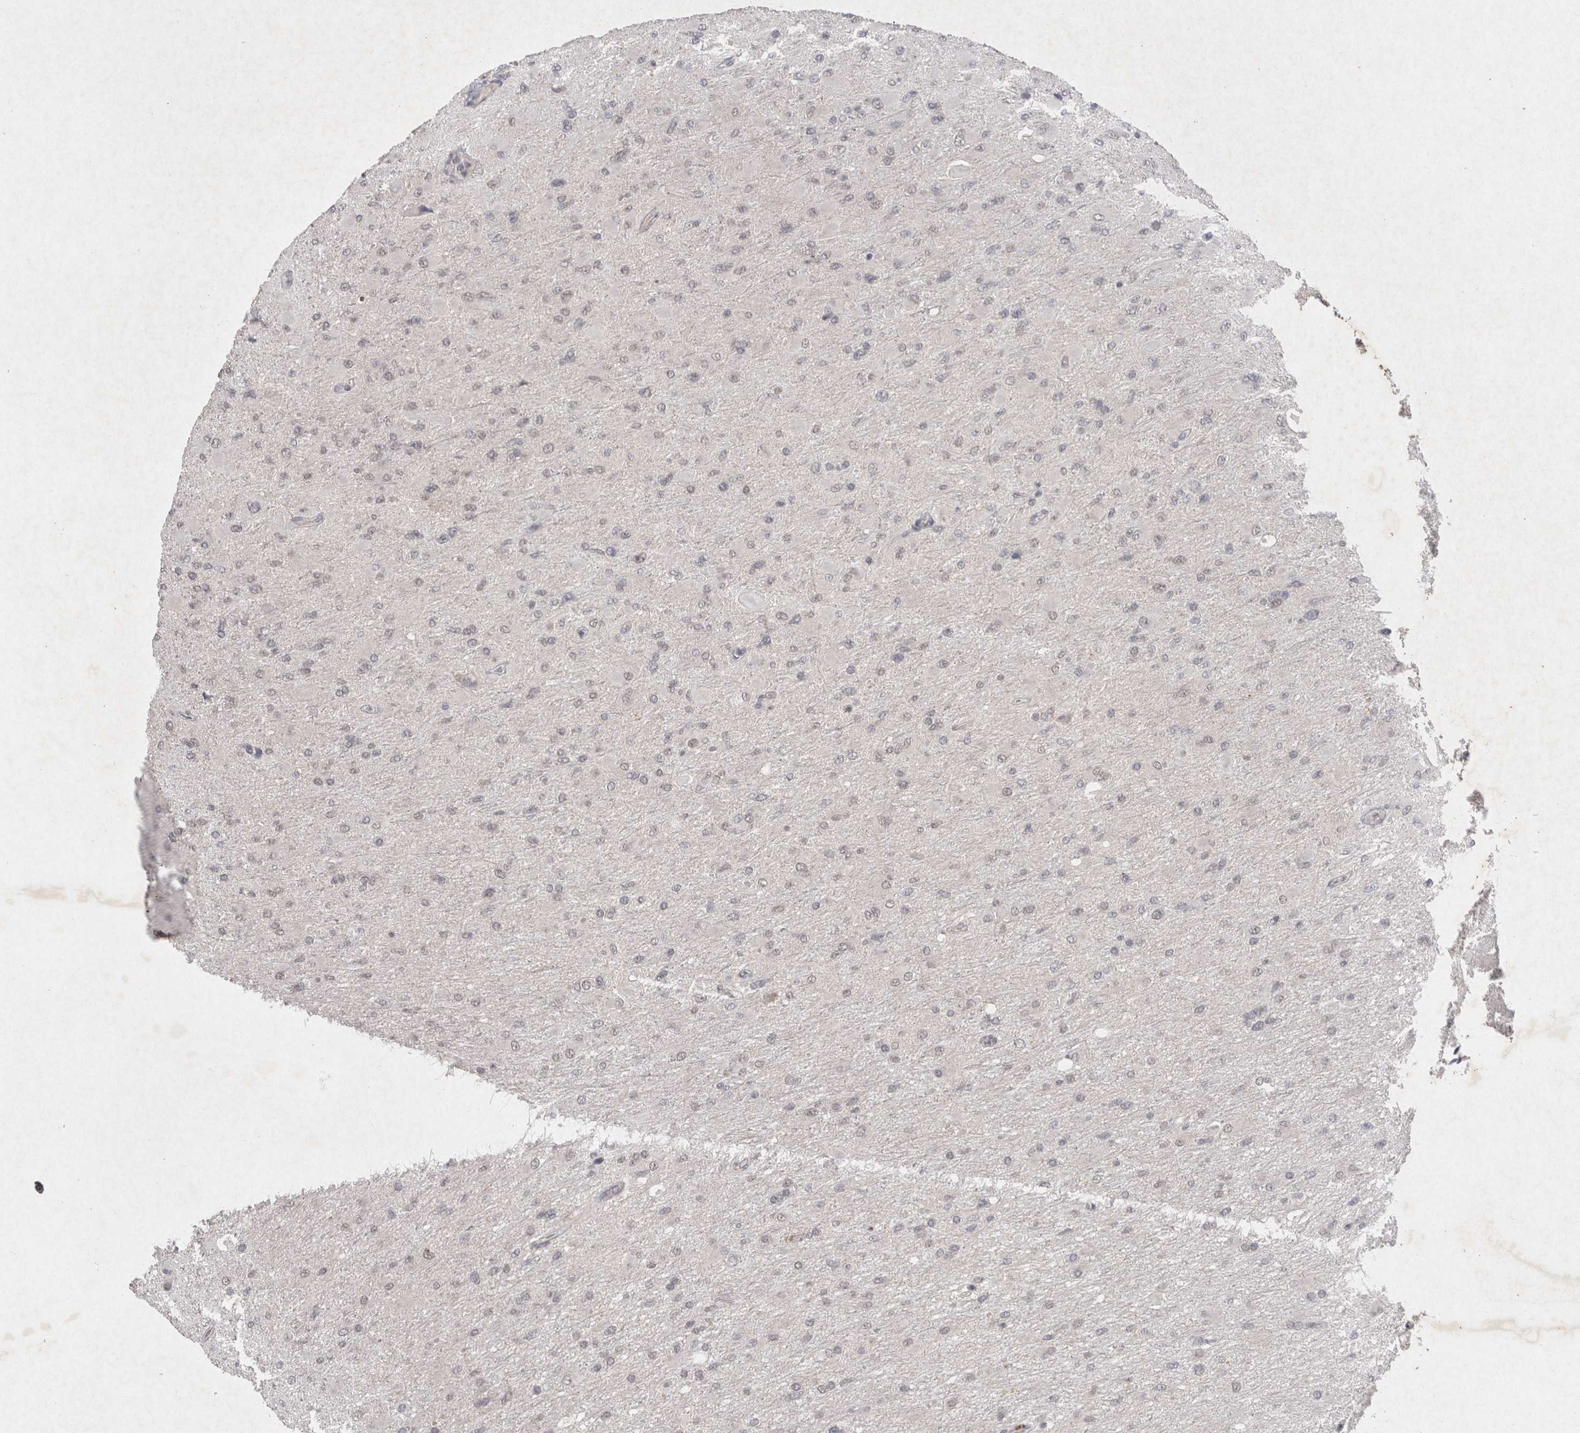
{"staining": {"intensity": "negative", "quantity": "none", "location": "none"}, "tissue": "glioma", "cell_type": "Tumor cells", "image_type": "cancer", "snomed": [{"axis": "morphology", "description": "Glioma, malignant, High grade"}, {"axis": "topography", "description": "Cerebral cortex"}], "caption": "Protein analysis of malignant high-grade glioma reveals no significant positivity in tumor cells. The staining was performed using DAB to visualize the protein expression in brown, while the nuclei were stained in blue with hematoxylin (Magnification: 20x).", "gene": "LYVE1", "patient": {"sex": "female", "age": 36}}